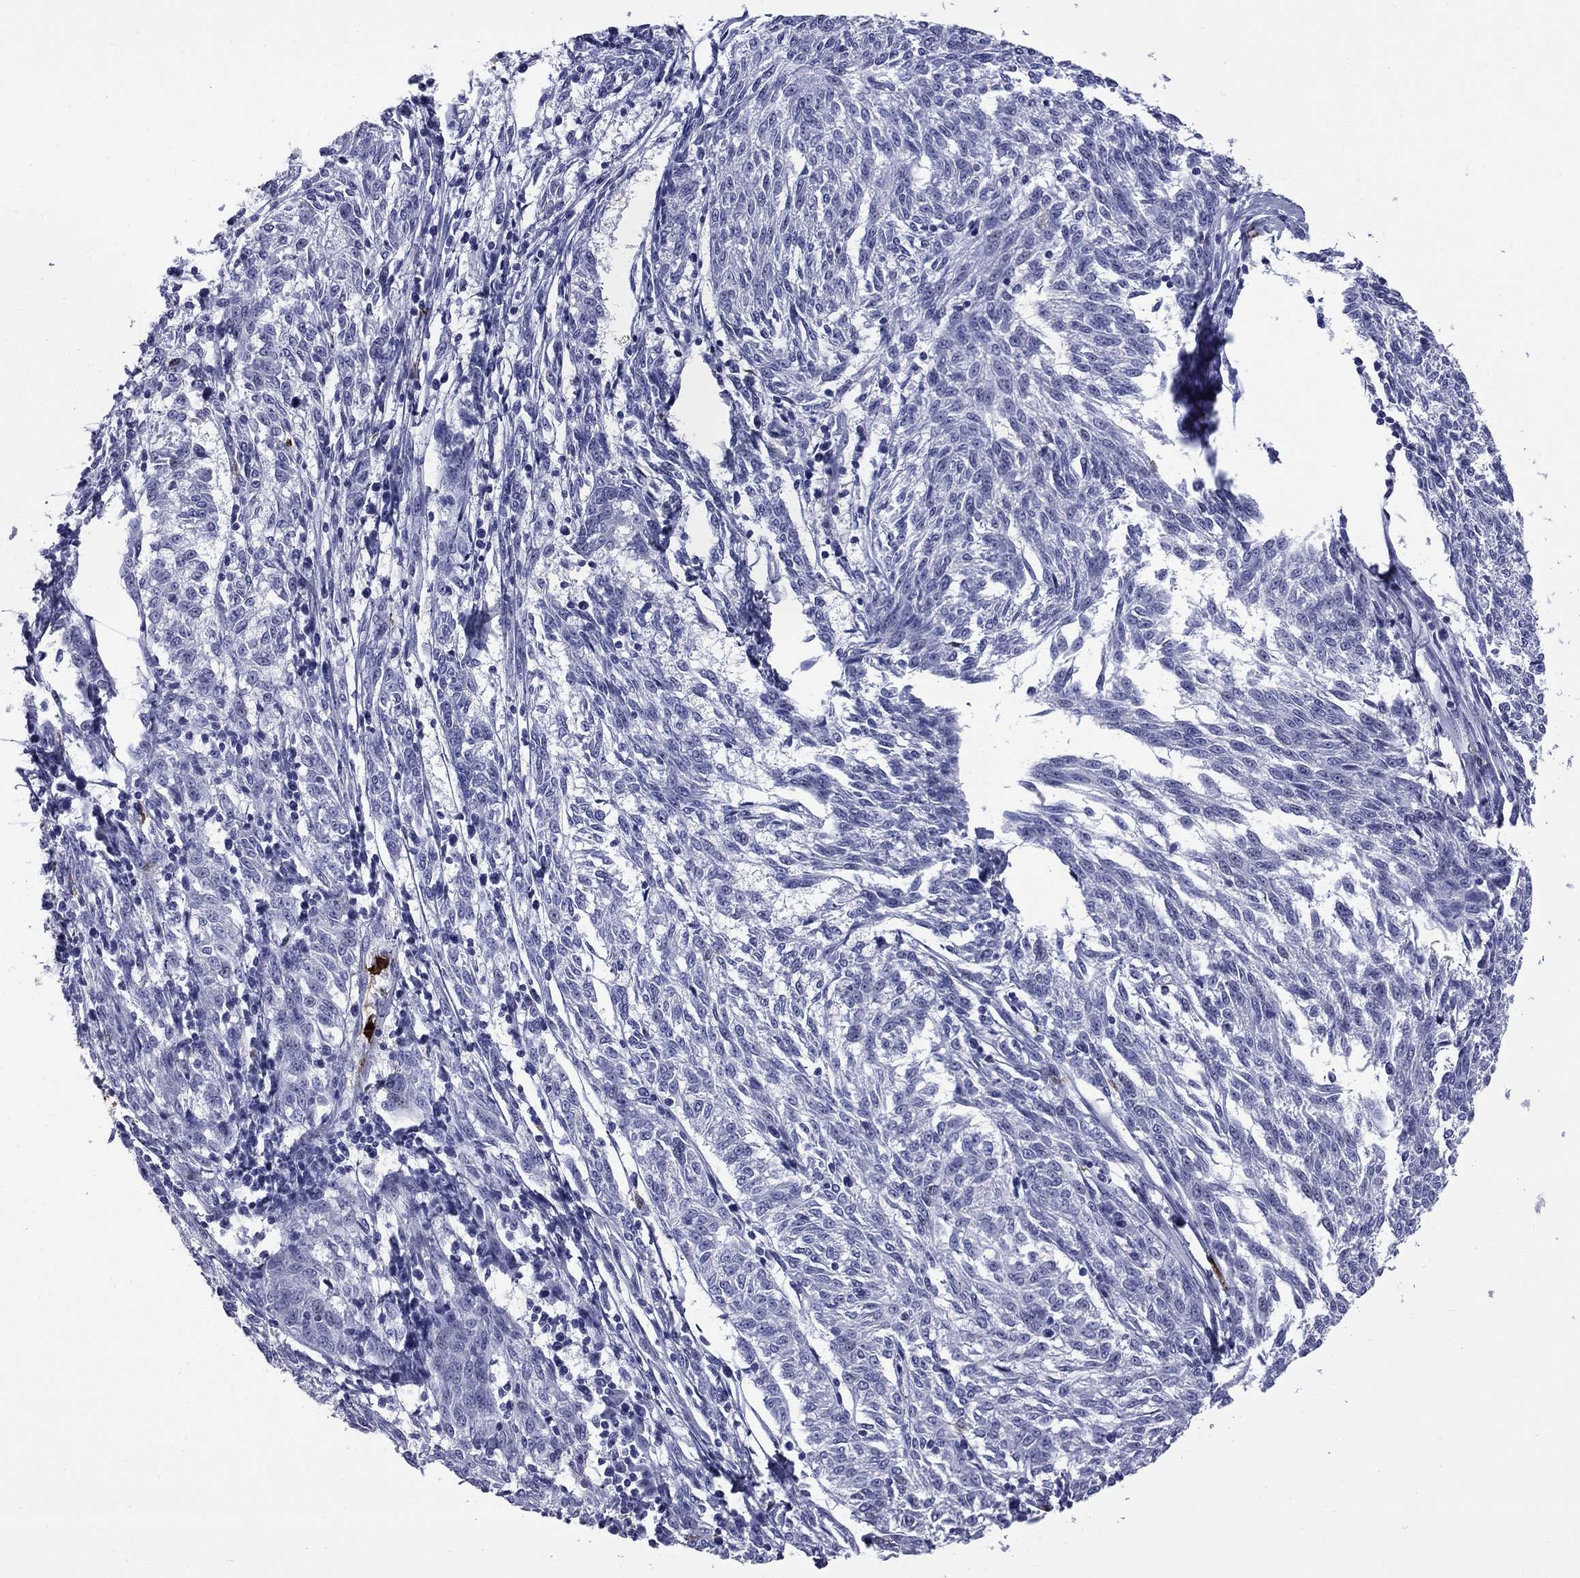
{"staining": {"intensity": "negative", "quantity": "none", "location": "none"}, "tissue": "melanoma", "cell_type": "Tumor cells", "image_type": "cancer", "snomed": [{"axis": "morphology", "description": "Malignant melanoma, NOS"}, {"axis": "topography", "description": "Skin"}], "caption": "Malignant melanoma stained for a protein using IHC displays no expression tumor cells.", "gene": "TRIM29", "patient": {"sex": "female", "age": 72}}